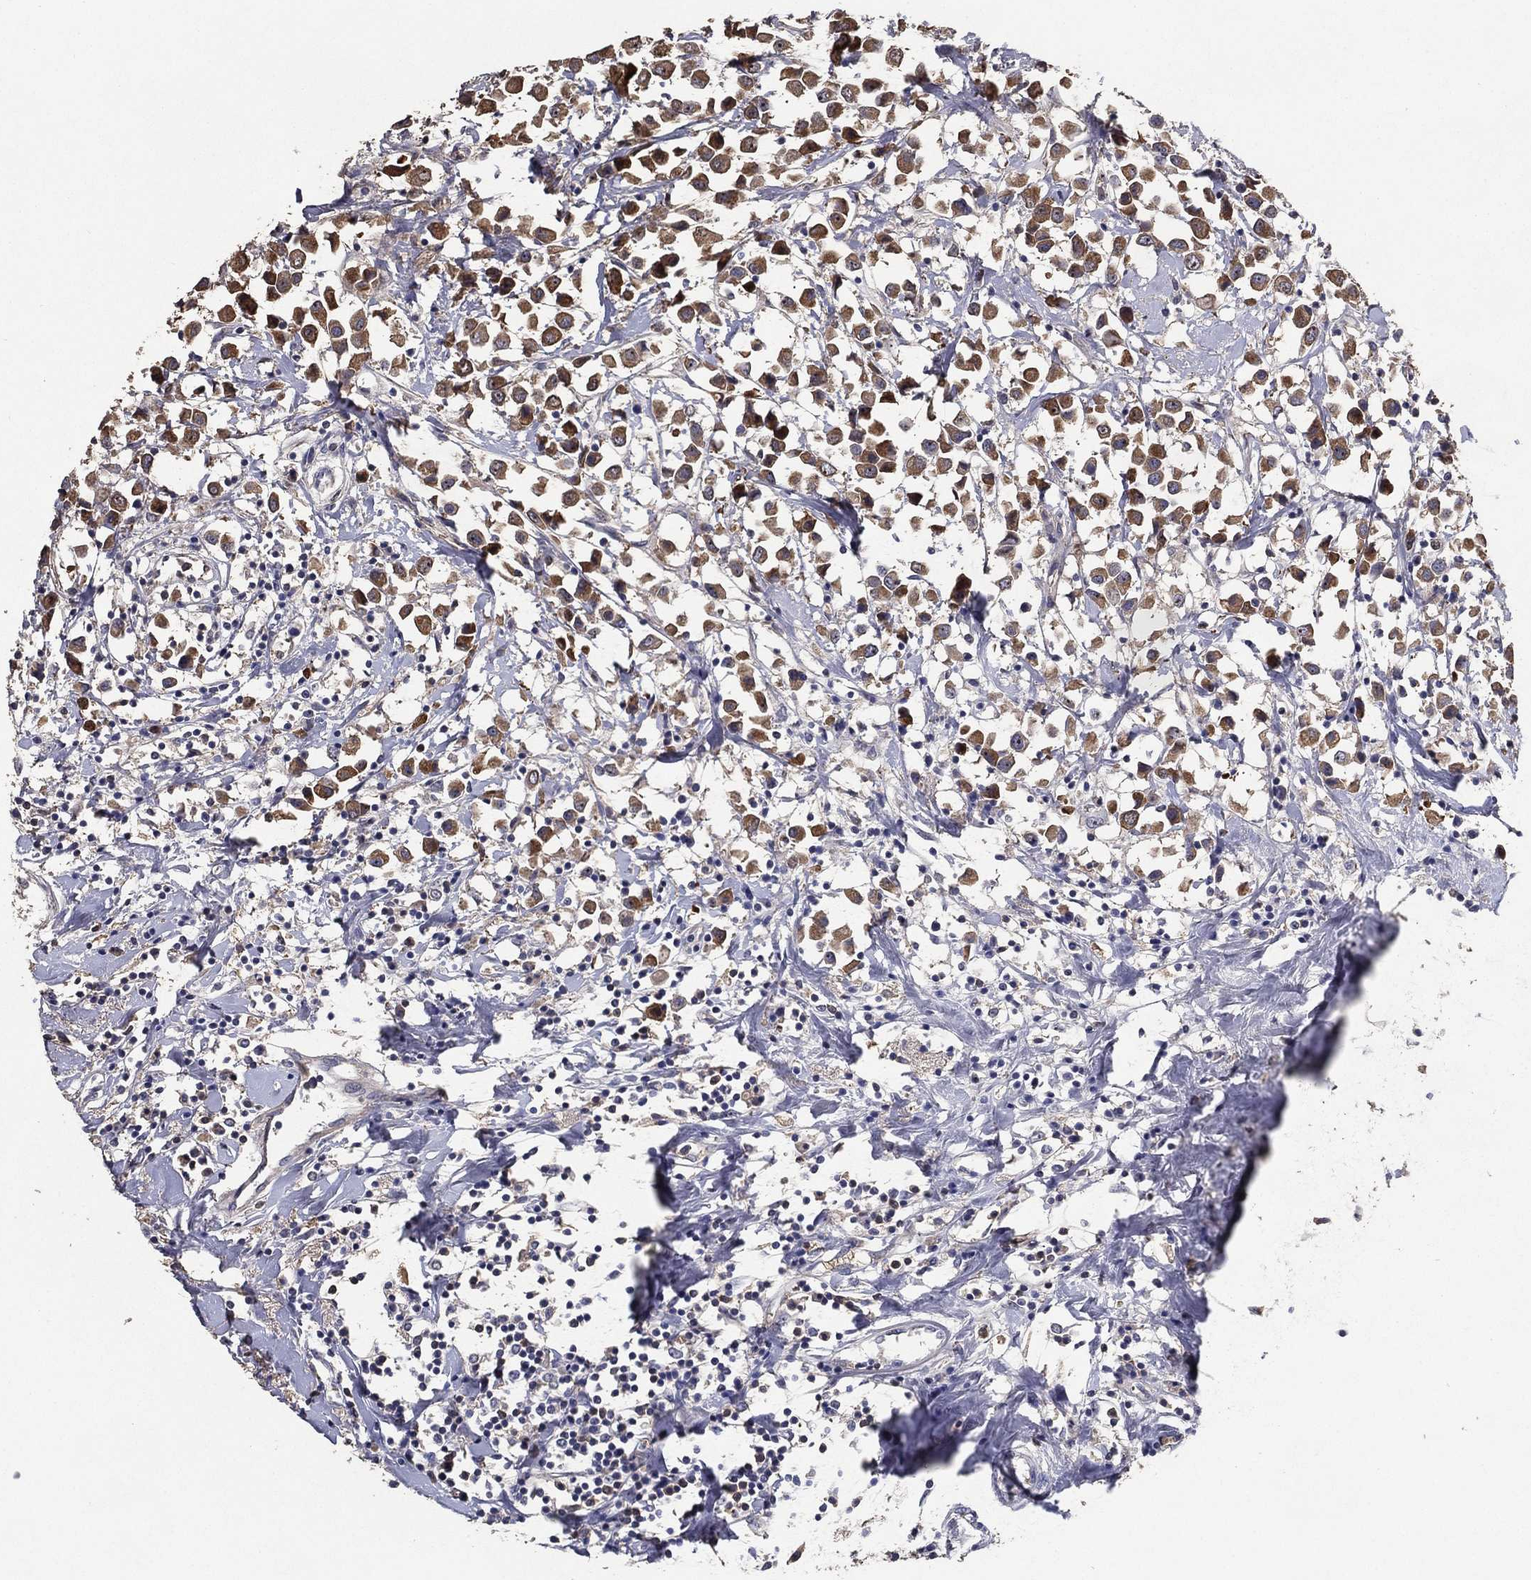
{"staining": {"intensity": "weak", "quantity": "25%-75%", "location": "cytoplasmic/membranous"}, "tissue": "breast cancer", "cell_type": "Tumor cells", "image_type": "cancer", "snomed": [{"axis": "morphology", "description": "Duct carcinoma"}, {"axis": "topography", "description": "Breast"}], "caption": "Immunohistochemistry (DAB (3,3'-diaminobenzidine)) staining of infiltrating ductal carcinoma (breast) shows weak cytoplasmic/membranous protein positivity in approximately 25%-75% of tumor cells. The staining was performed using DAB, with brown indicating positive protein expression. Nuclei are stained blue with hematoxylin.", "gene": "EFNA1", "patient": {"sex": "female", "age": 61}}